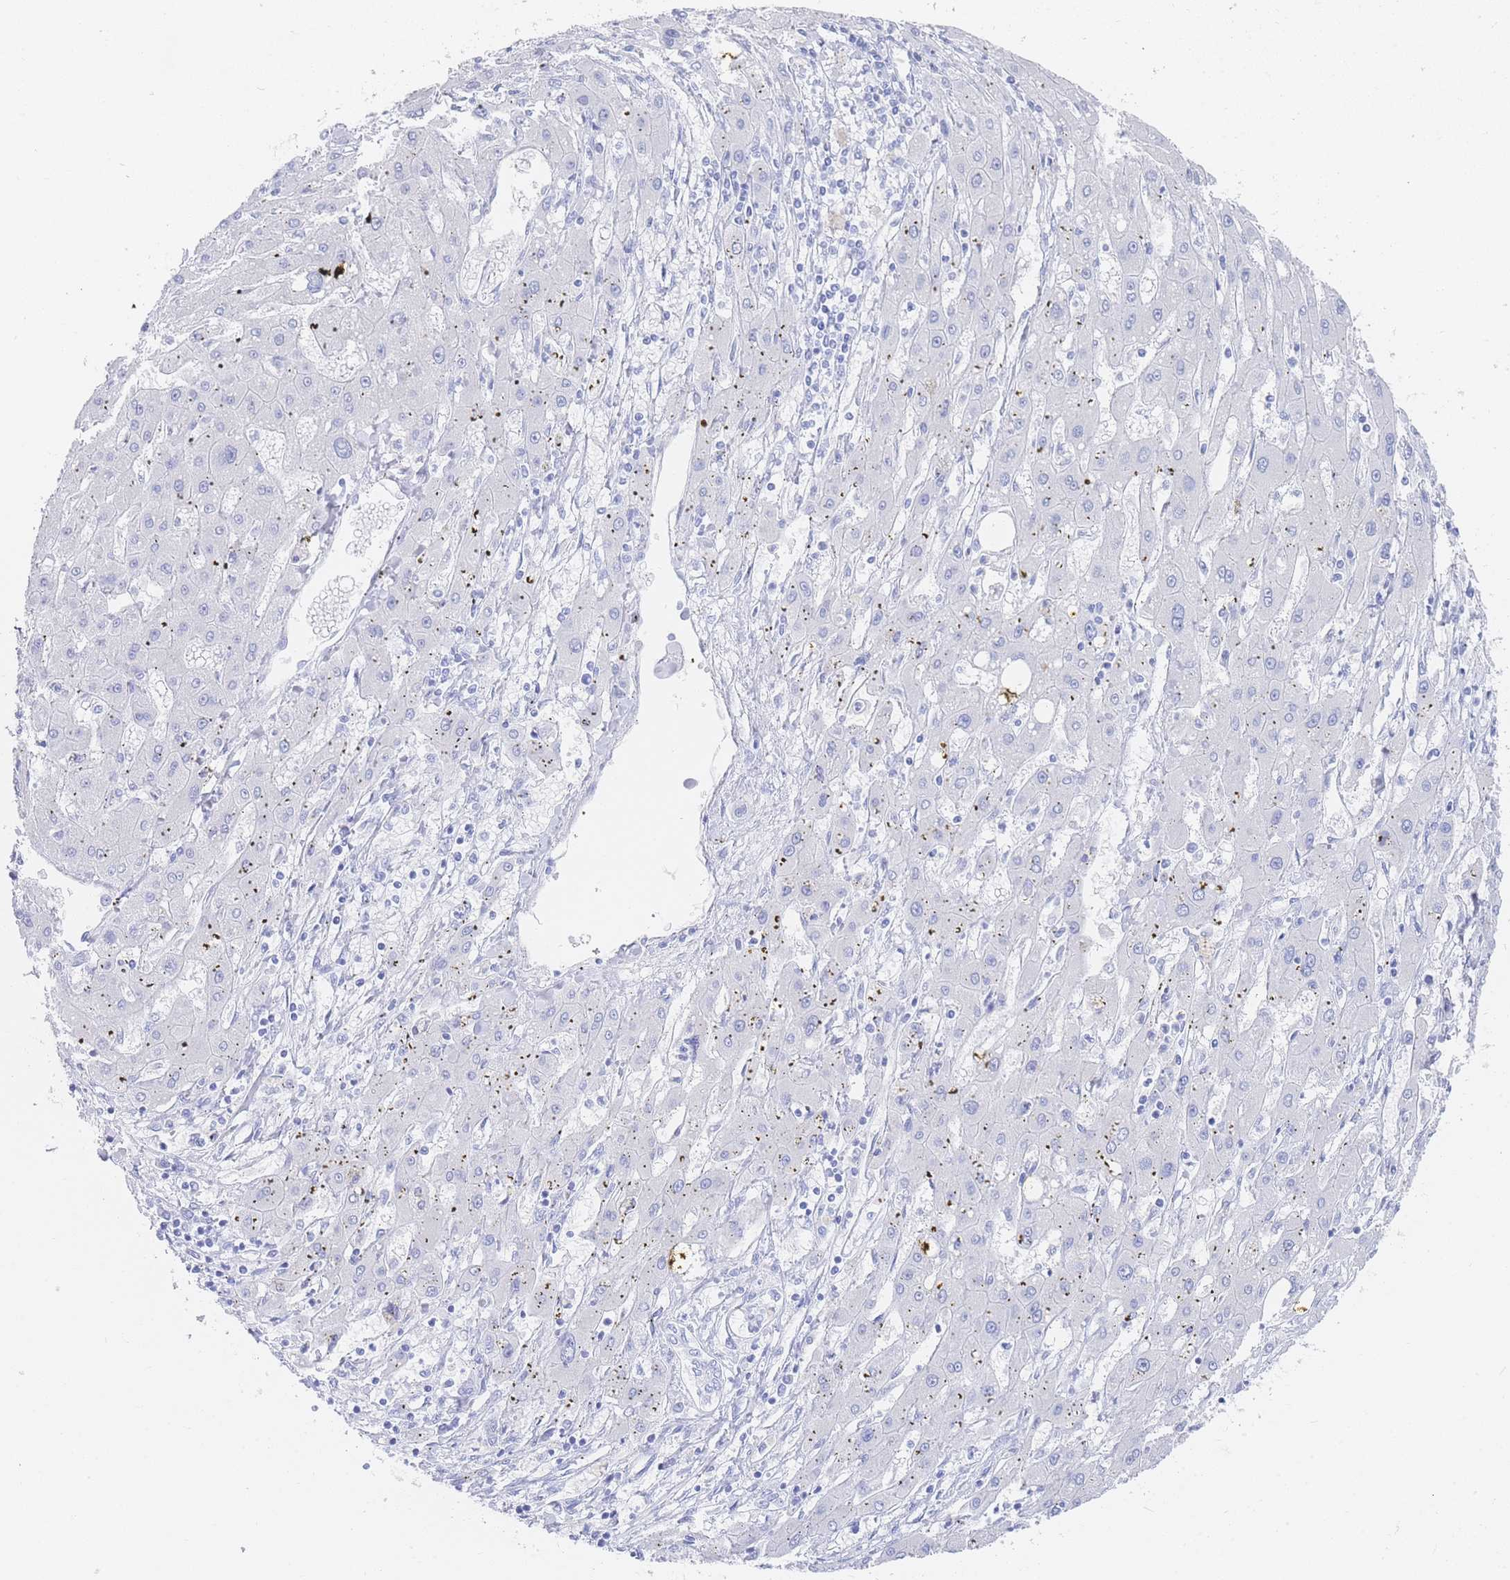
{"staining": {"intensity": "negative", "quantity": "none", "location": "none"}, "tissue": "liver cancer", "cell_type": "Tumor cells", "image_type": "cancer", "snomed": [{"axis": "morphology", "description": "Carcinoma, Hepatocellular, NOS"}, {"axis": "topography", "description": "Liver"}], "caption": "Liver cancer (hepatocellular carcinoma) stained for a protein using immunohistochemistry exhibits no positivity tumor cells.", "gene": "LRRC37A", "patient": {"sex": "male", "age": 72}}